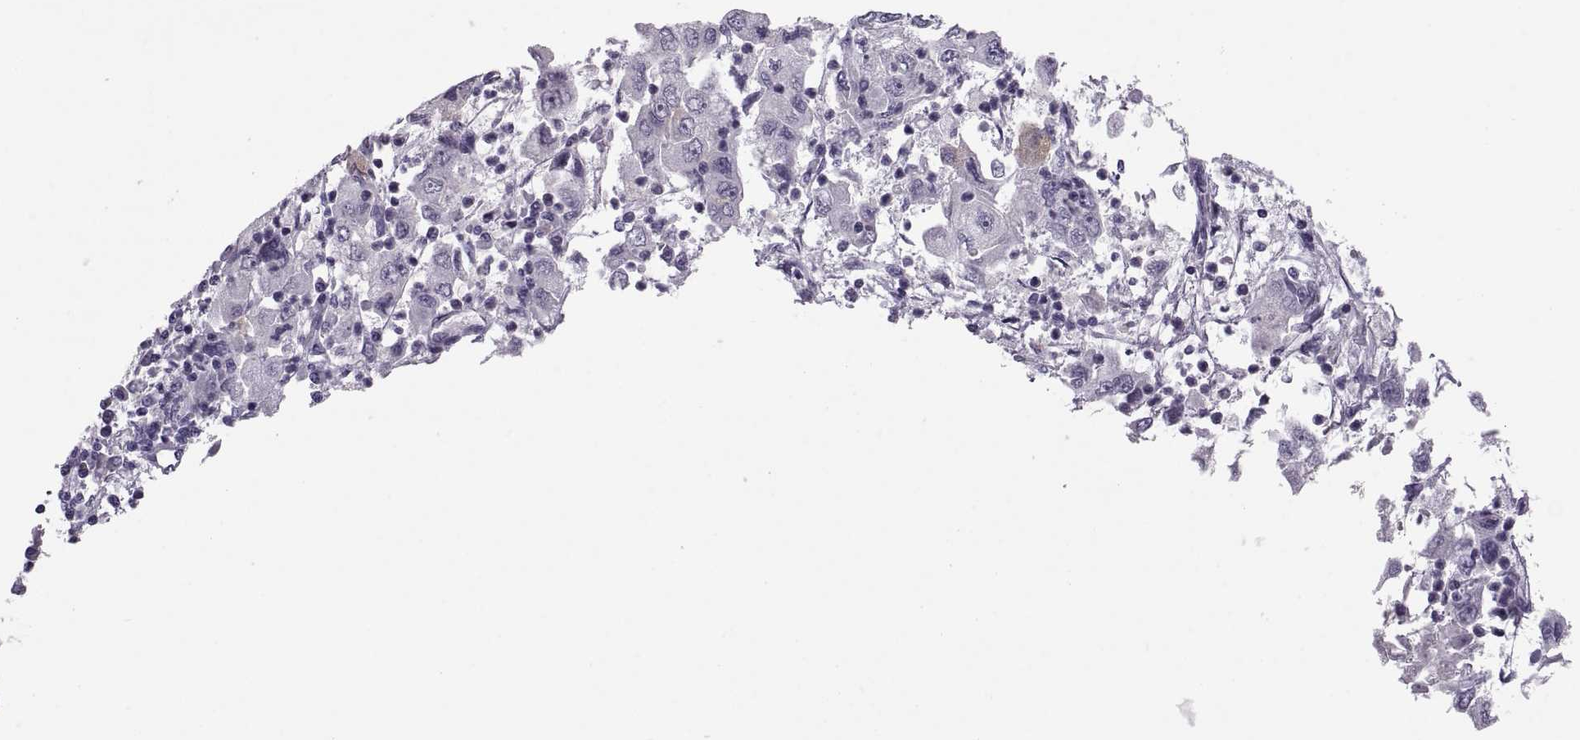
{"staining": {"intensity": "negative", "quantity": "none", "location": "none"}, "tissue": "cervical cancer", "cell_type": "Tumor cells", "image_type": "cancer", "snomed": [{"axis": "morphology", "description": "Squamous cell carcinoma, NOS"}, {"axis": "topography", "description": "Cervix"}], "caption": "There is no significant staining in tumor cells of cervical cancer (squamous cell carcinoma). Brightfield microscopy of immunohistochemistry stained with DAB (3,3'-diaminobenzidine) (brown) and hematoxylin (blue), captured at high magnification.", "gene": "QRICH2", "patient": {"sex": "female", "age": 36}}